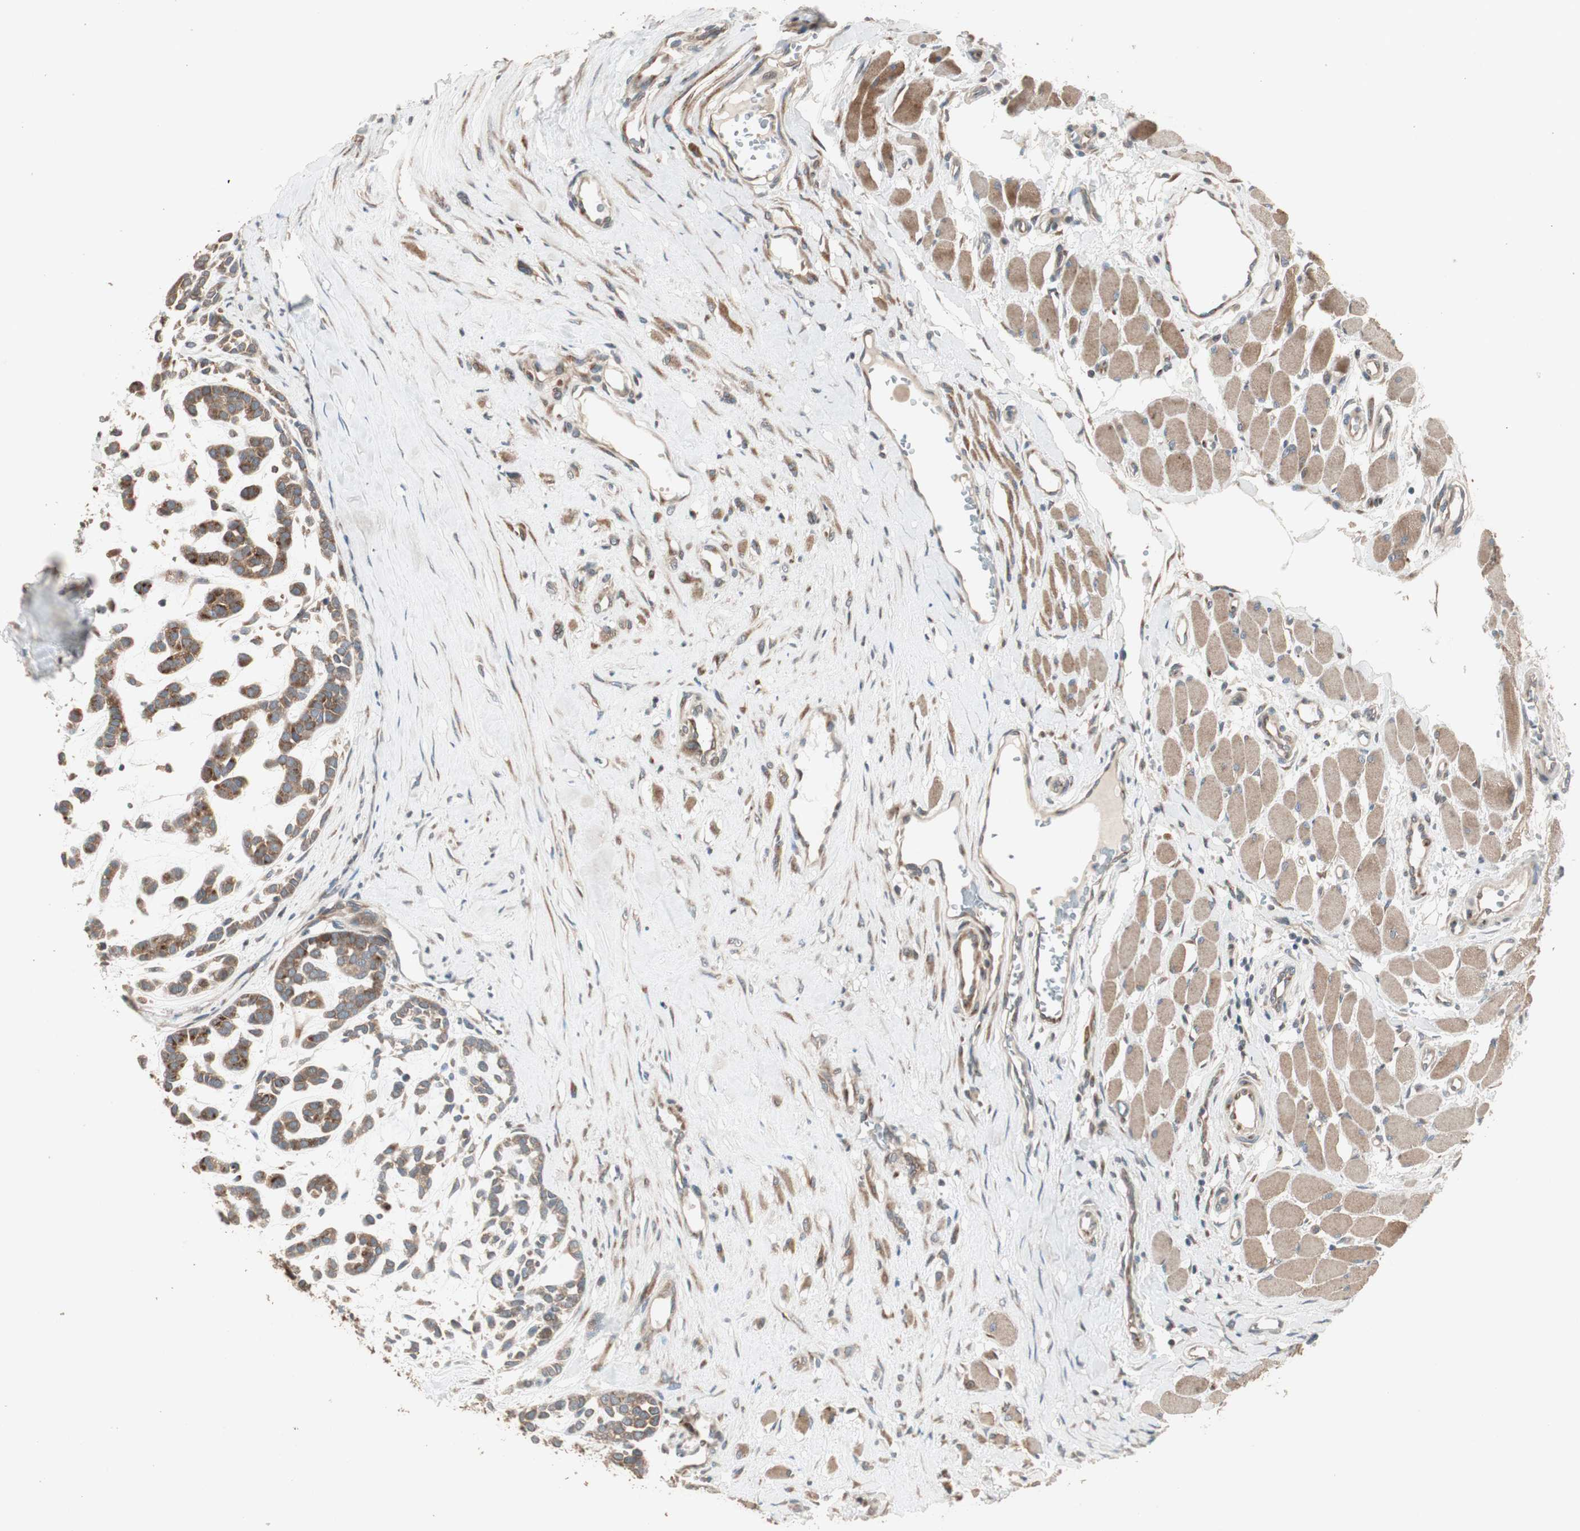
{"staining": {"intensity": "strong", "quantity": ">75%", "location": "cytoplasmic/membranous"}, "tissue": "head and neck cancer", "cell_type": "Tumor cells", "image_type": "cancer", "snomed": [{"axis": "morphology", "description": "Adenocarcinoma, NOS"}, {"axis": "morphology", "description": "Adenoma, NOS"}, {"axis": "topography", "description": "Head-Neck"}], "caption": "Tumor cells show strong cytoplasmic/membranous expression in about >75% of cells in head and neck adenocarcinoma. (Stains: DAB in brown, nuclei in blue, Microscopy: brightfield microscopy at high magnification).", "gene": "RARRES1", "patient": {"sex": "female", "age": 55}}